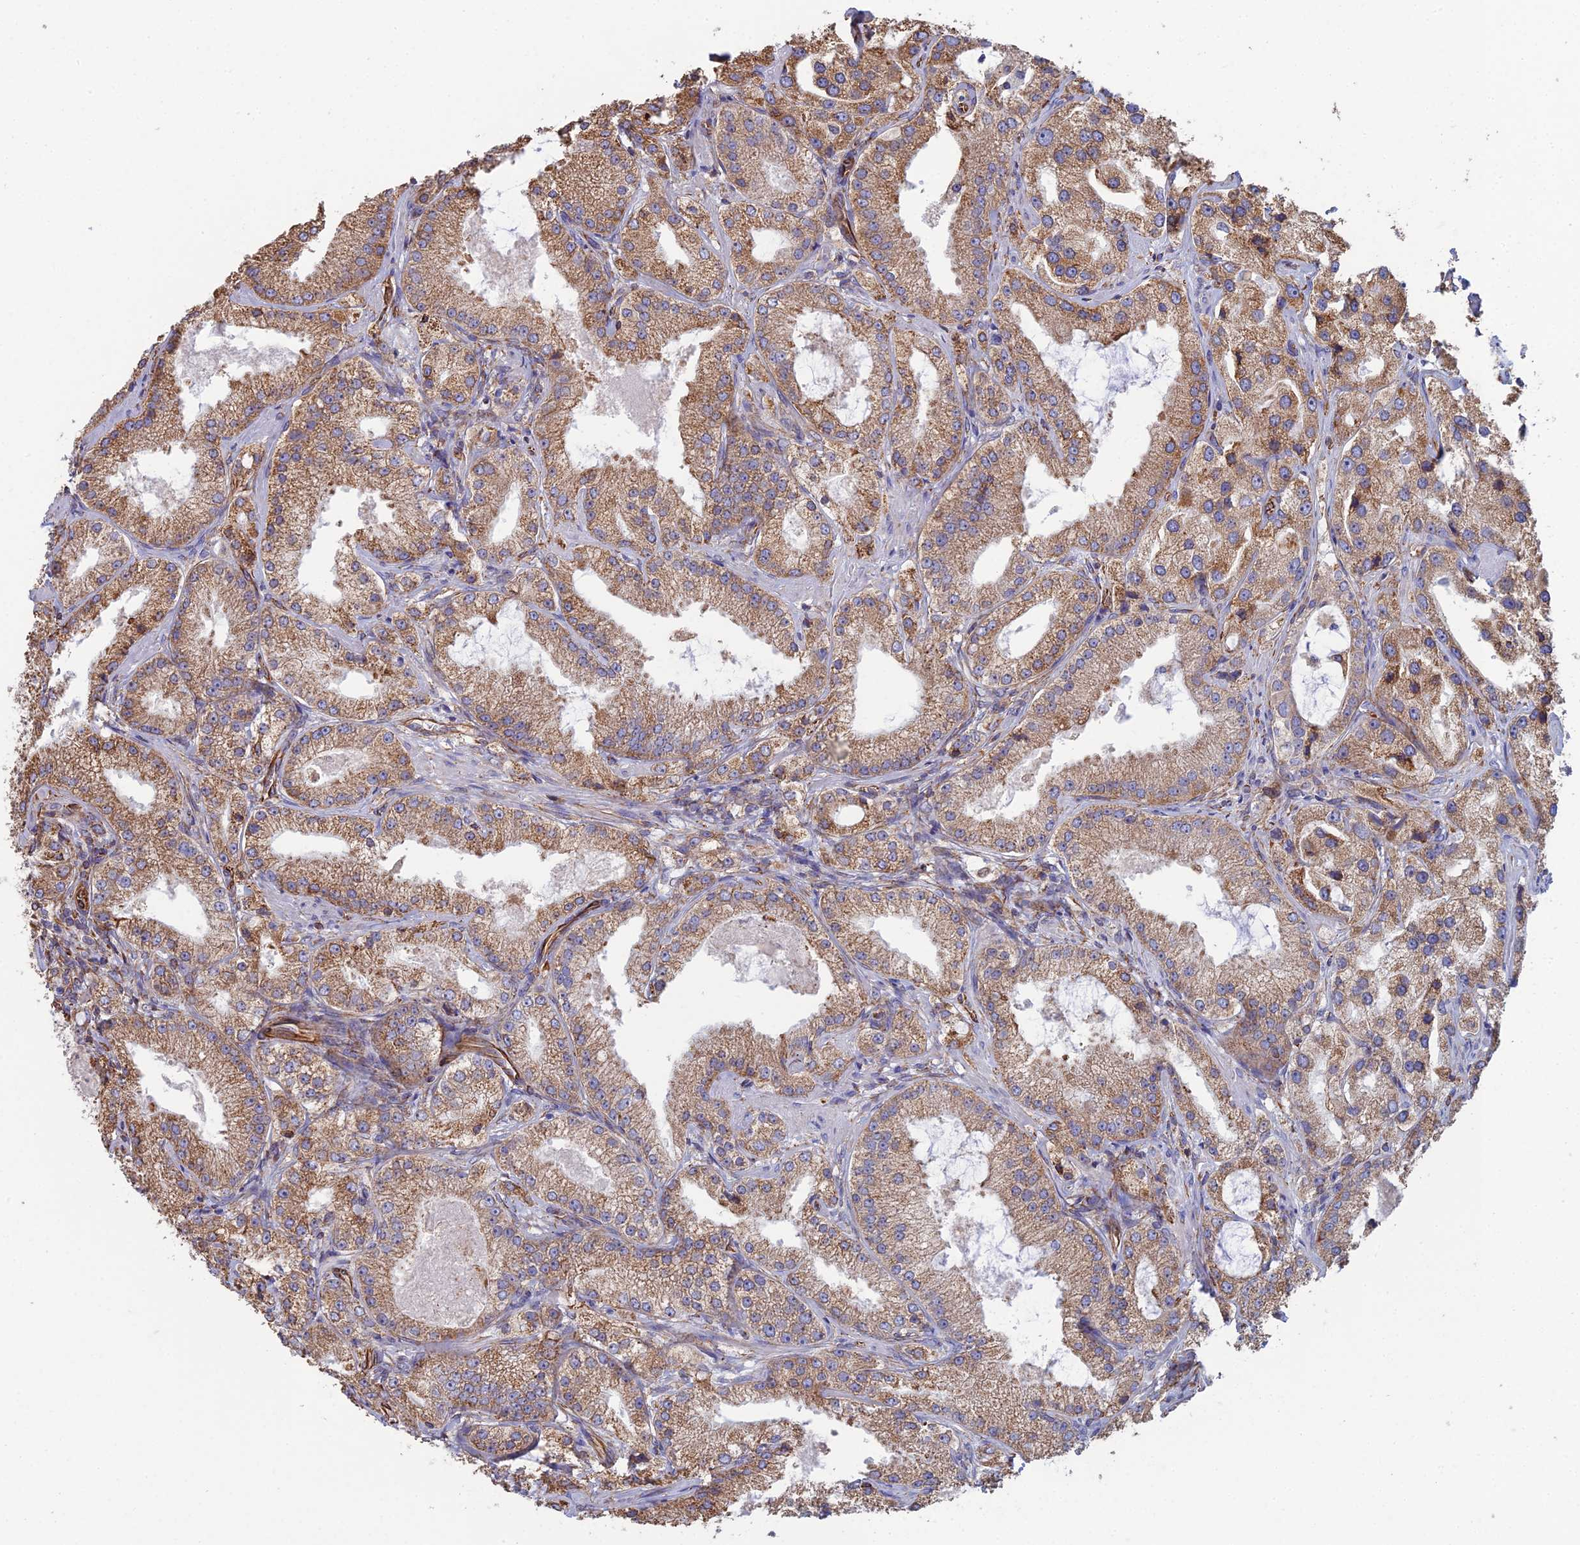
{"staining": {"intensity": "moderate", "quantity": ">75%", "location": "cytoplasmic/membranous"}, "tissue": "prostate cancer", "cell_type": "Tumor cells", "image_type": "cancer", "snomed": [{"axis": "morphology", "description": "Adenocarcinoma, Low grade"}, {"axis": "topography", "description": "Prostate"}], "caption": "High-magnification brightfield microscopy of prostate cancer stained with DAB (3,3'-diaminobenzidine) (brown) and counterstained with hematoxylin (blue). tumor cells exhibit moderate cytoplasmic/membranous positivity is appreciated in about>75% of cells.", "gene": "CLVS2", "patient": {"sex": "male", "age": 69}}